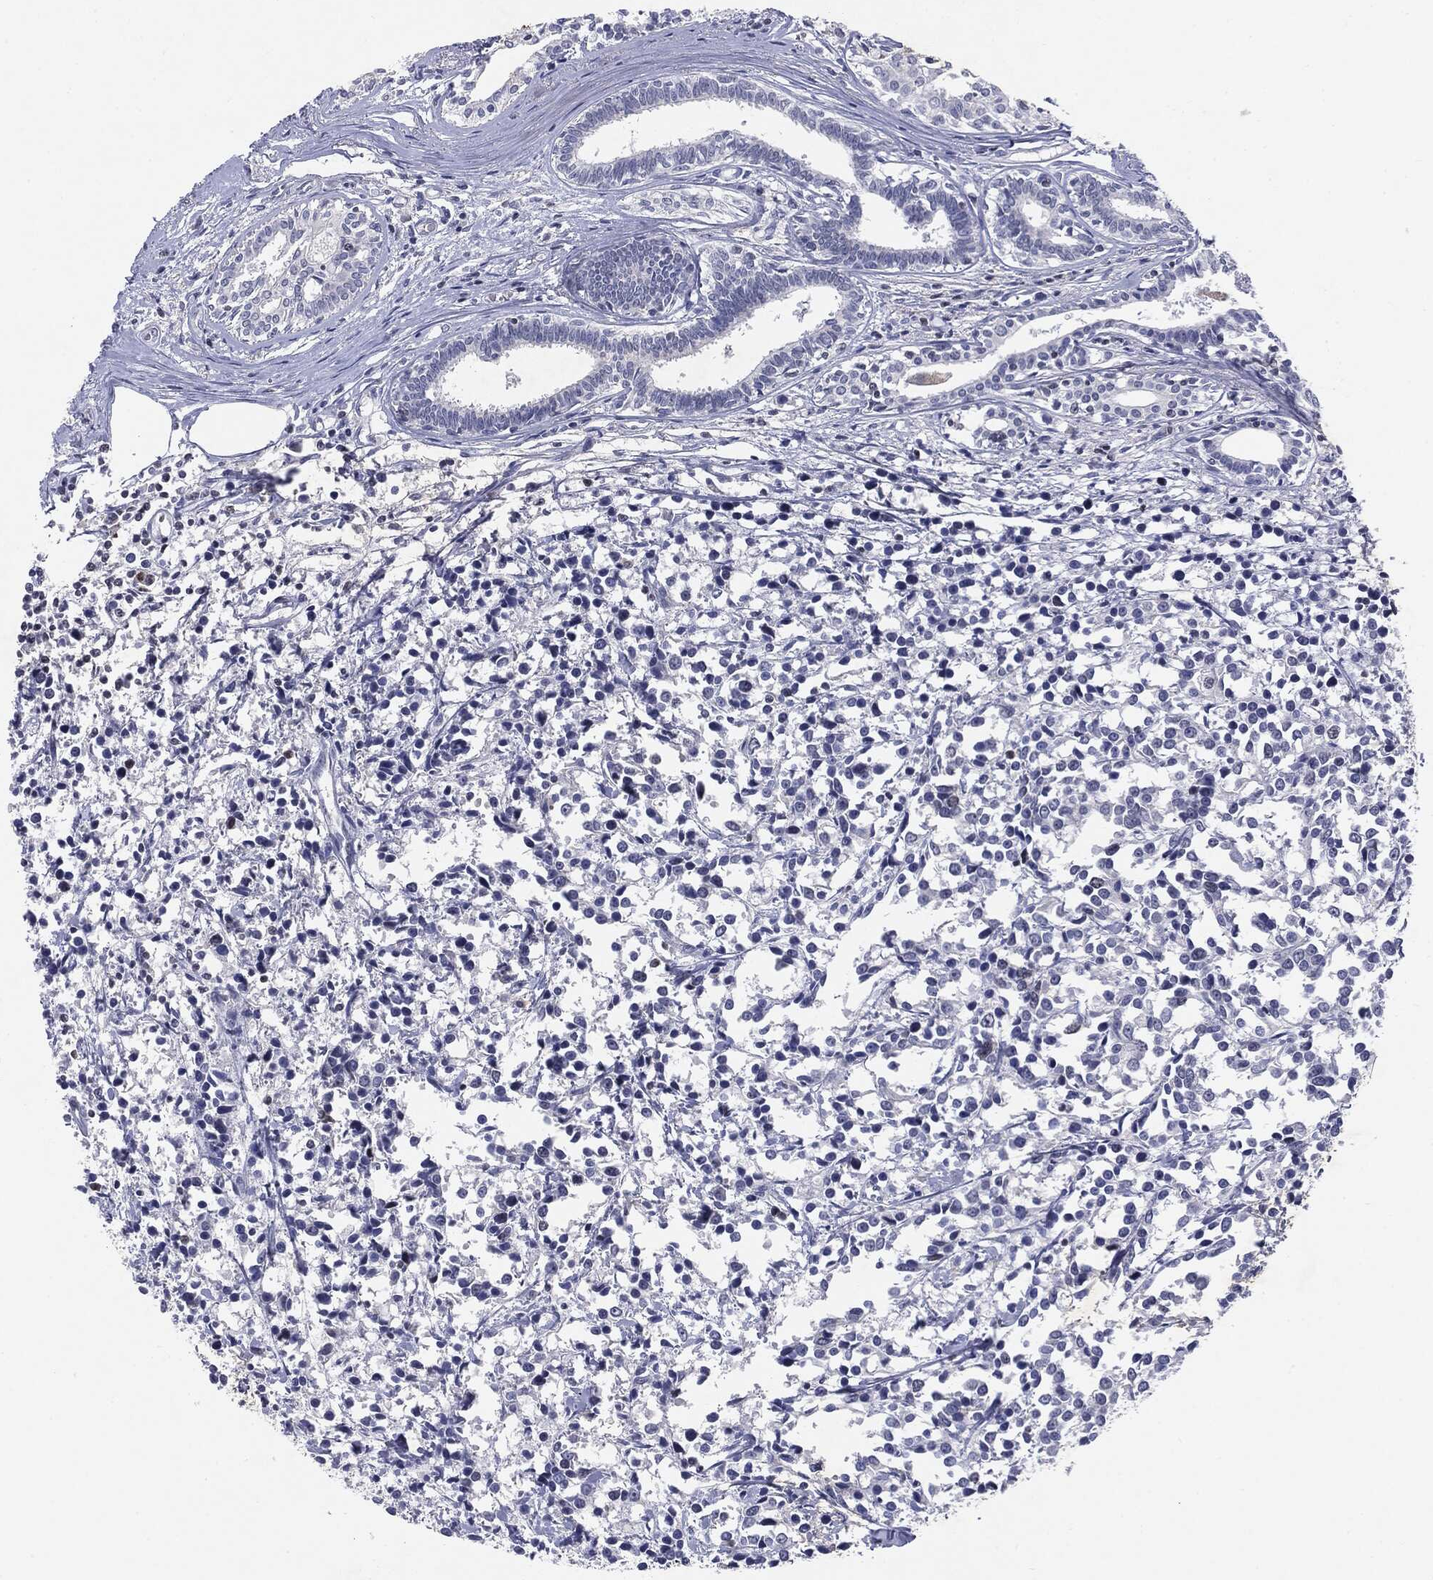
{"staining": {"intensity": "negative", "quantity": "none", "location": "none"}, "tissue": "breast cancer", "cell_type": "Tumor cells", "image_type": "cancer", "snomed": [{"axis": "morphology", "description": "Duct carcinoma"}, {"axis": "topography", "description": "Breast"}], "caption": "An image of human breast invasive ductal carcinoma is negative for staining in tumor cells.", "gene": "KIF2C", "patient": {"sex": "female", "age": 80}}